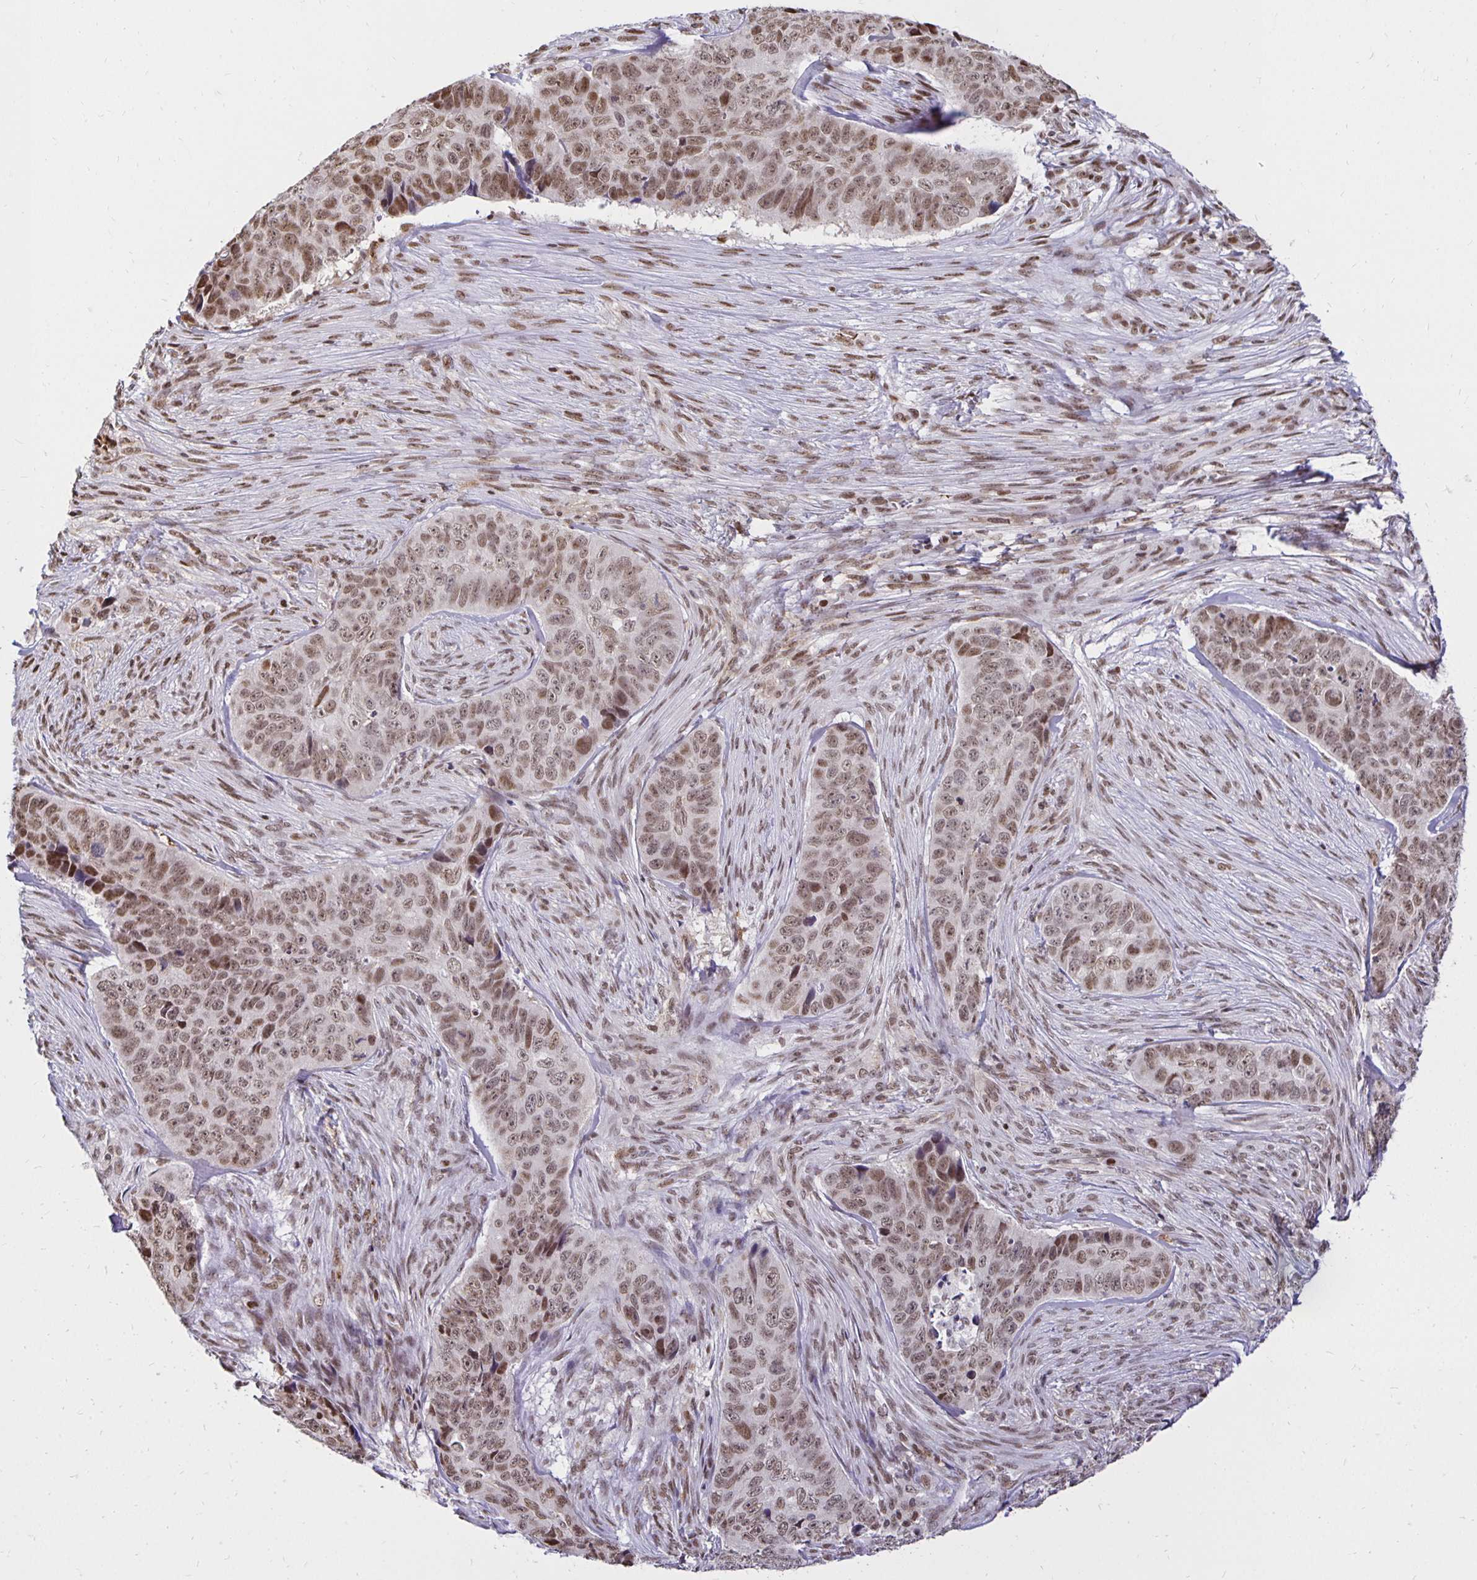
{"staining": {"intensity": "moderate", "quantity": ">75%", "location": "nuclear"}, "tissue": "skin cancer", "cell_type": "Tumor cells", "image_type": "cancer", "snomed": [{"axis": "morphology", "description": "Basal cell carcinoma"}, {"axis": "topography", "description": "Skin"}], "caption": "This micrograph displays IHC staining of skin basal cell carcinoma, with medium moderate nuclear staining in about >75% of tumor cells.", "gene": "ZNF579", "patient": {"sex": "female", "age": 82}}